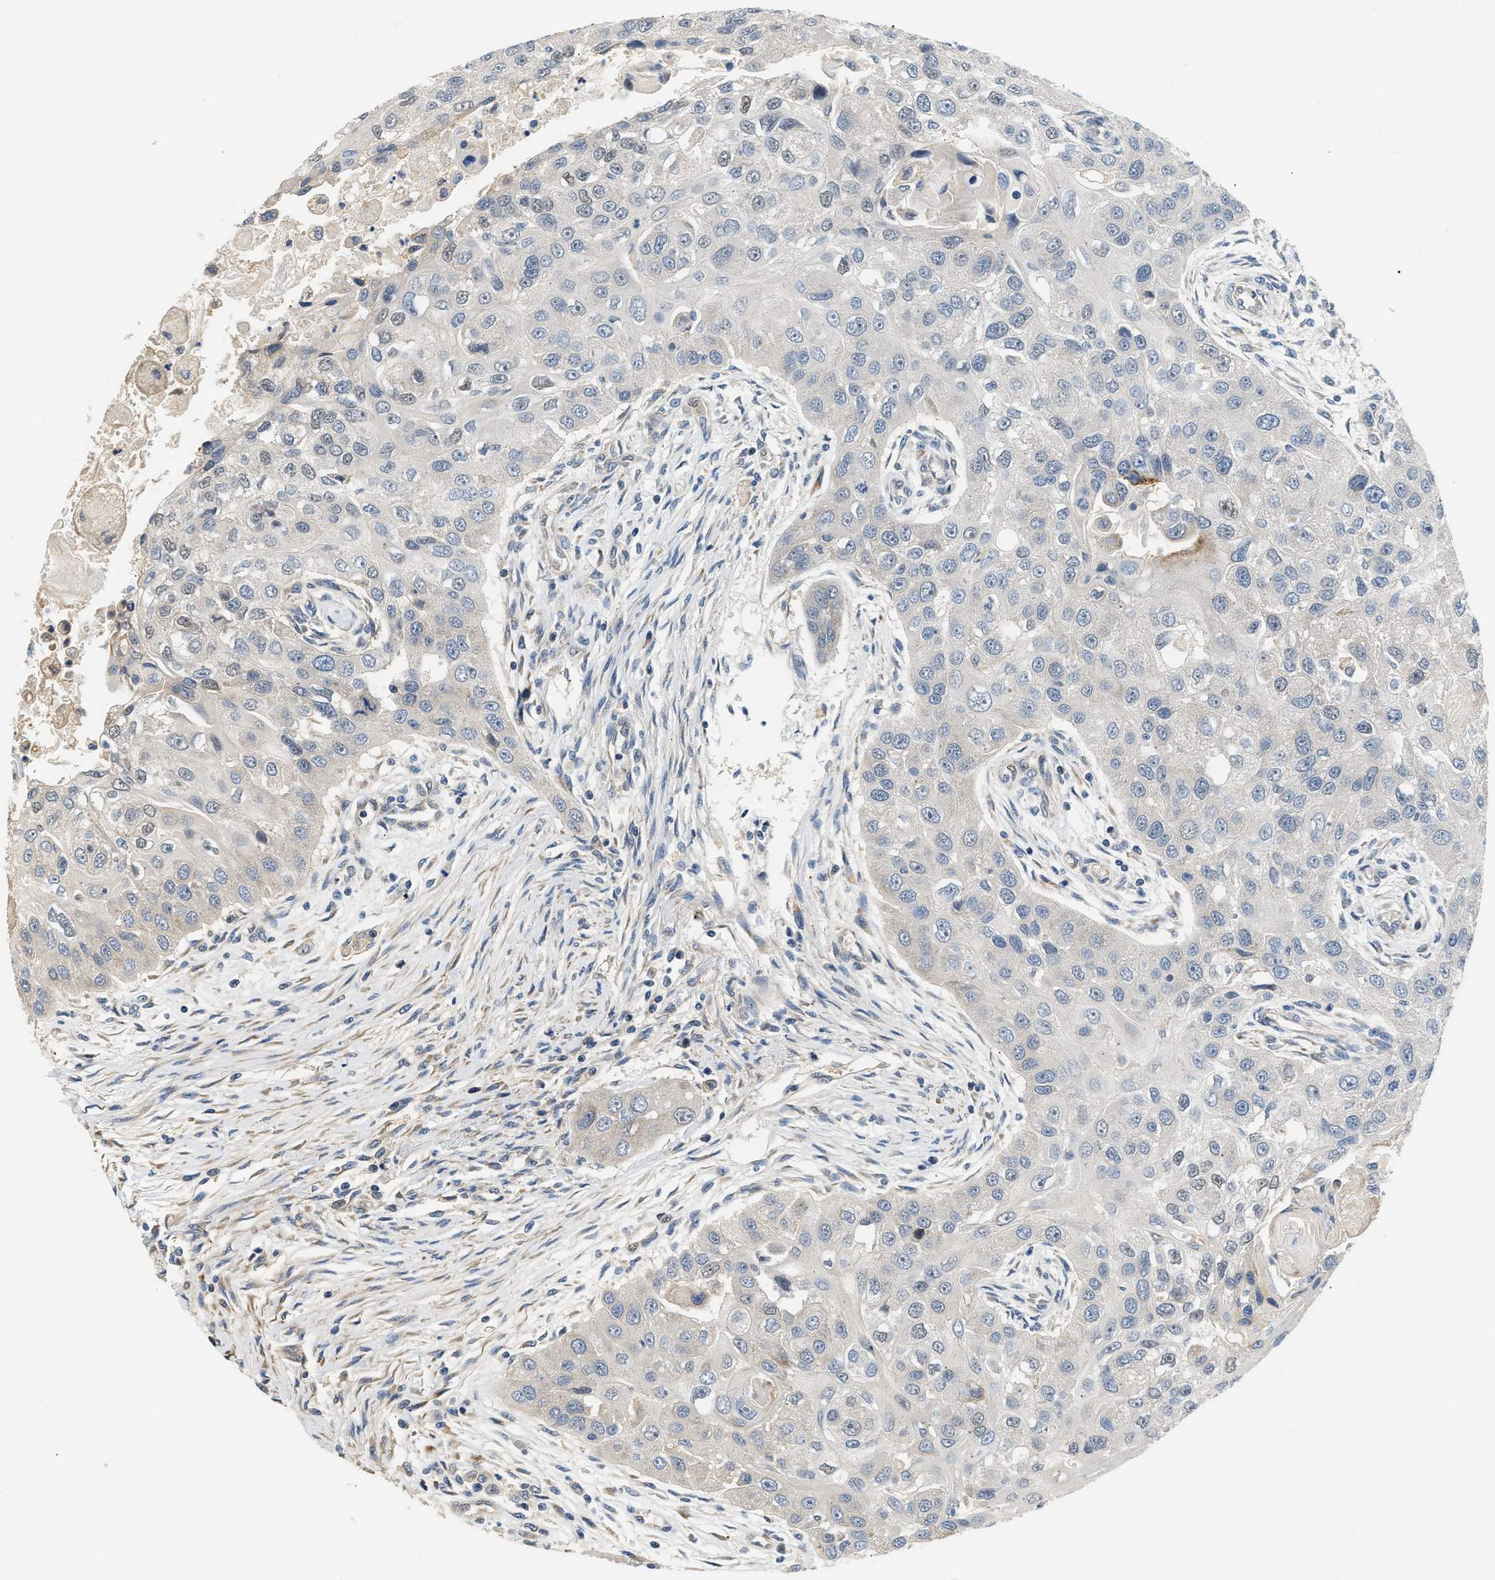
{"staining": {"intensity": "negative", "quantity": "none", "location": "none"}, "tissue": "head and neck cancer", "cell_type": "Tumor cells", "image_type": "cancer", "snomed": [{"axis": "morphology", "description": "Normal tissue, NOS"}, {"axis": "morphology", "description": "Squamous cell carcinoma, NOS"}, {"axis": "topography", "description": "Skeletal muscle"}, {"axis": "topography", "description": "Head-Neck"}], "caption": "There is no significant positivity in tumor cells of head and neck squamous cell carcinoma.", "gene": "TNIP2", "patient": {"sex": "male", "age": 51}}